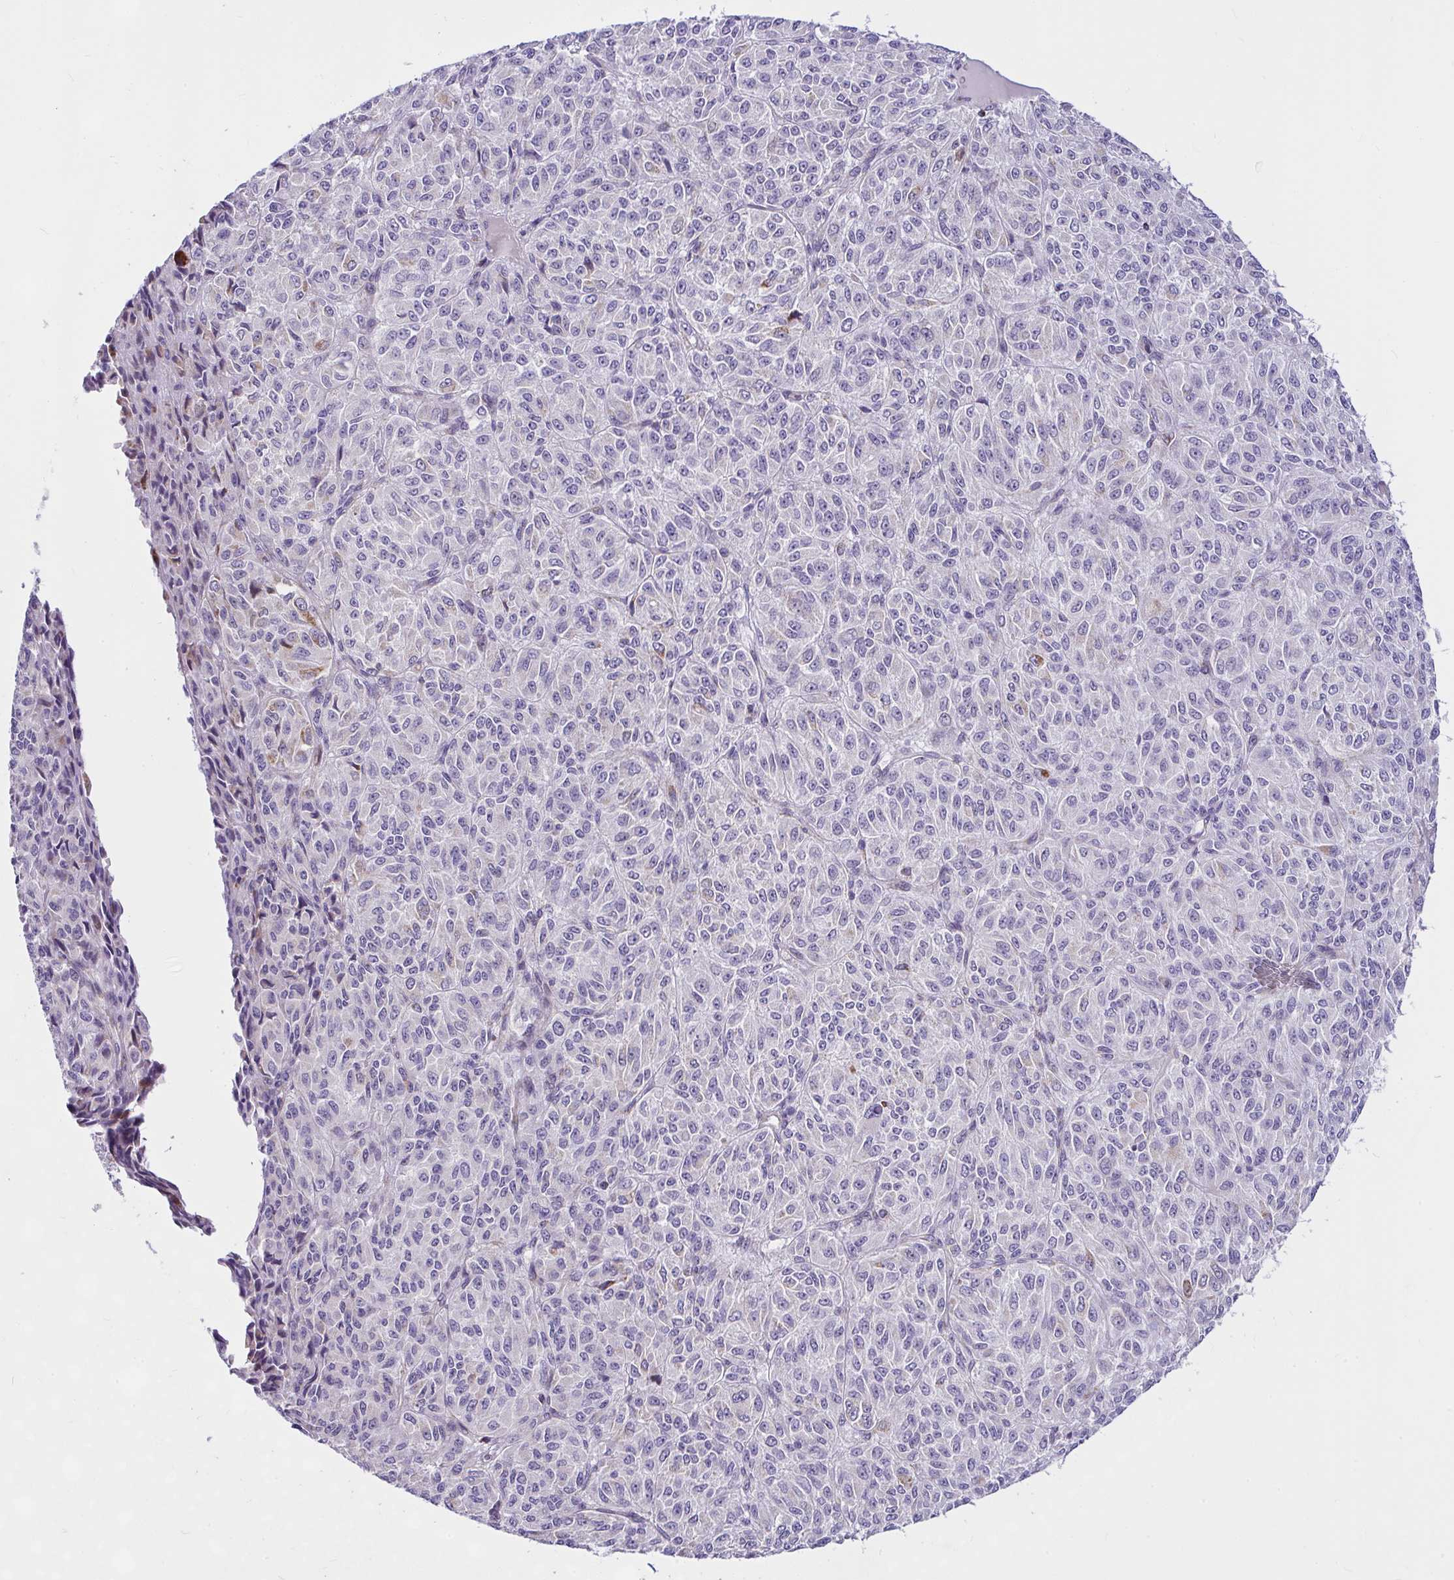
{"staining": {"intensity": "negative", "quantity": "none", "location": "none"}, "tissue": "melanoma", "cell_type": "Tumor cells", "image_type": "cancer", "snomed": [{"axis": "morphology", "description": "Malignant melanoma, Metastatic site"}, {"axis": "topography", "description": "Brain"}], "caption": "Immunohistochemistry (IHC) photomicrograph of malignant melanoma (metastatic site) stained for a protein (brown), which exhibits no positivity in tumor cells.", "gene": "CEP63", "patient": {"sex": "female", "age": 56}}